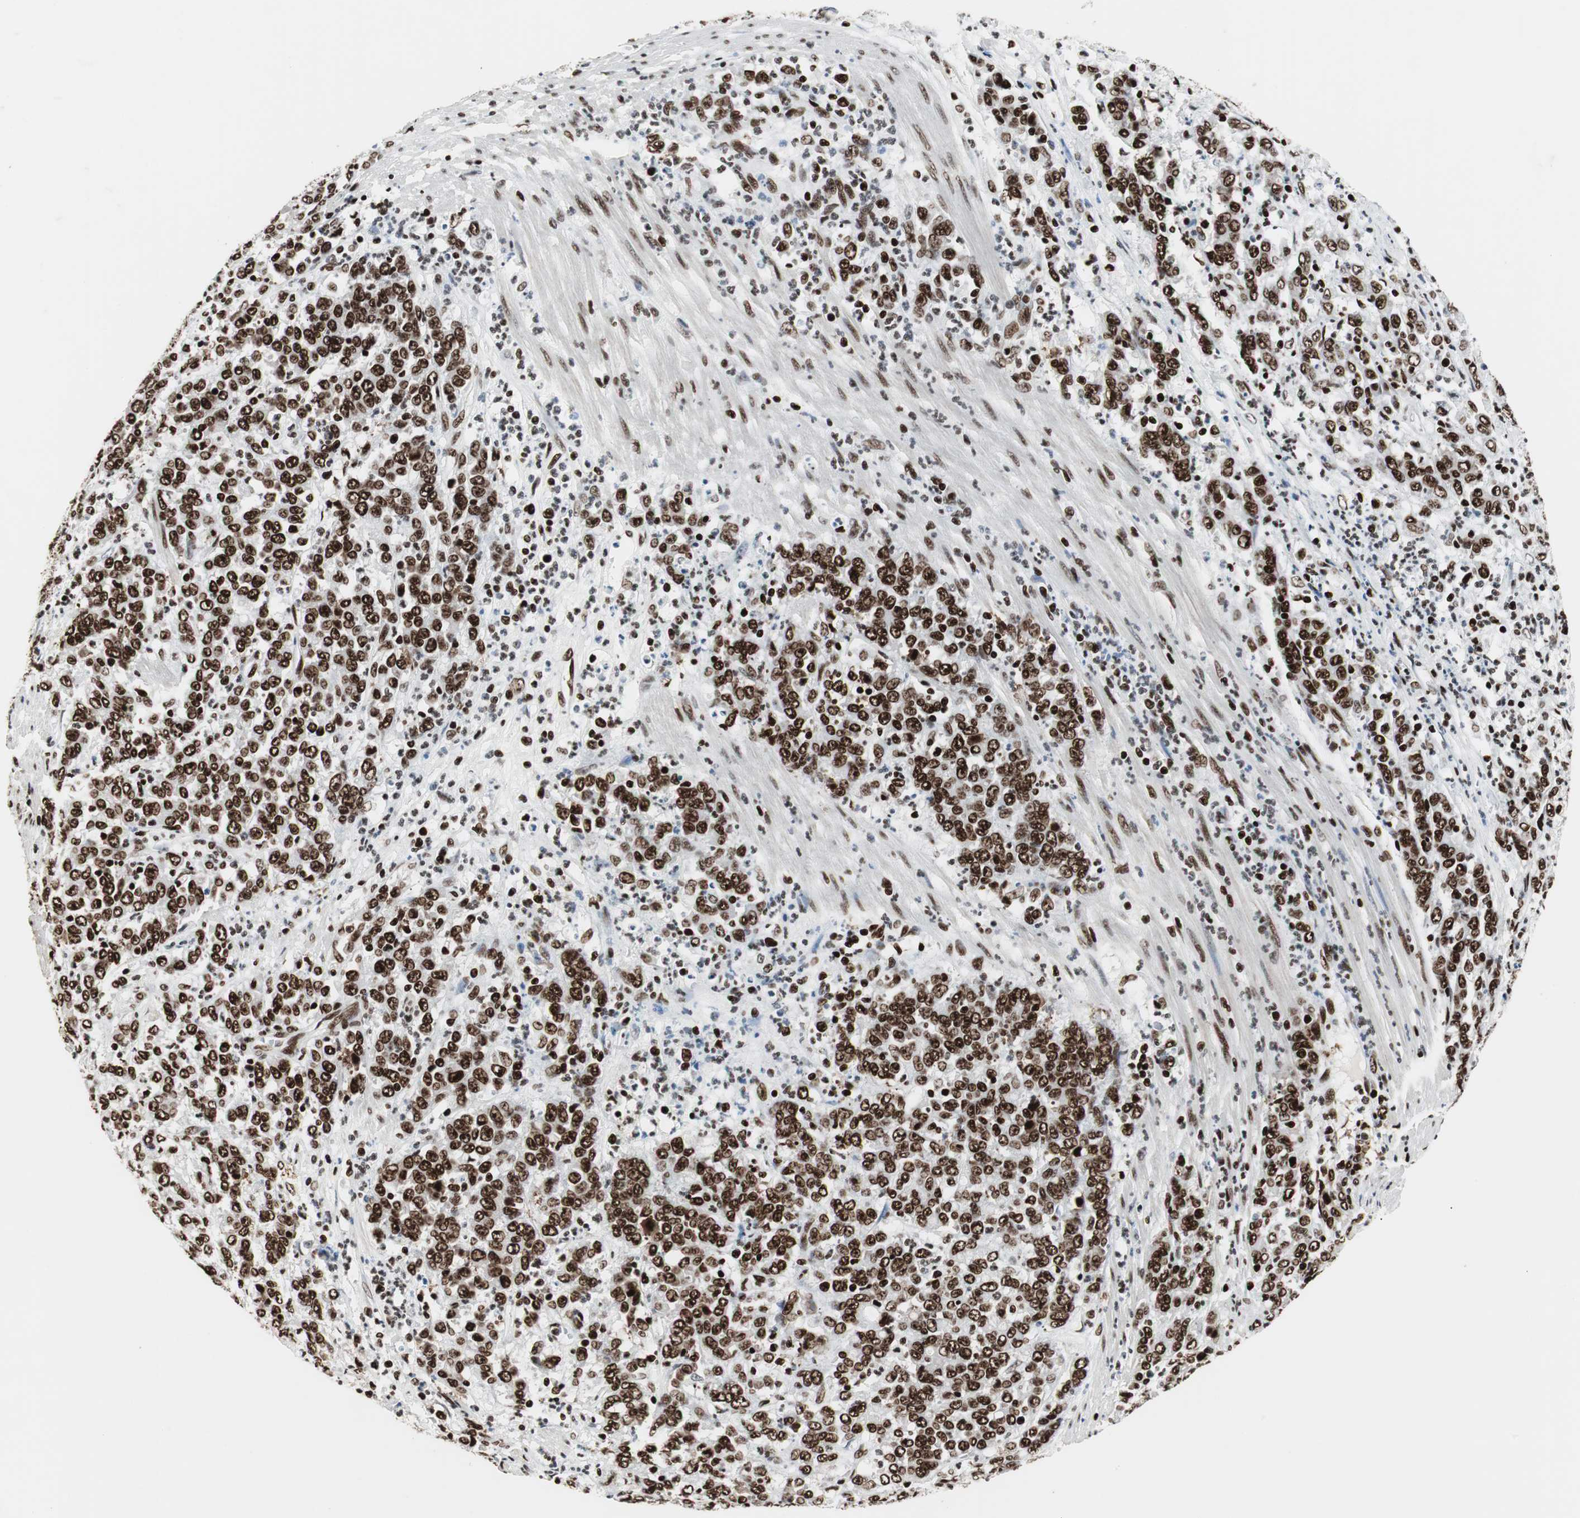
{"staining": {"intensity": "strong", "quantity": ">75%", "location": "nuclear"}, "tissue": "stomach cancer", "cell_type": "Tumor cells", "image_type": "cancer", "snomed": [{"axis": "morphology", "description": "Adenocarcinoma, NOS"}, {"axis": "topography", "description": "Stomach, lower"}], "caption": "This micrograph reveals immunohistochemistry (IHC) staining of stomach cancer (adenocarcinoma), with high strong nuclear staining in approximately >75% of tumor cells.", "gene": "MTA2", "patient": {"sex": "female", "age": 71}}